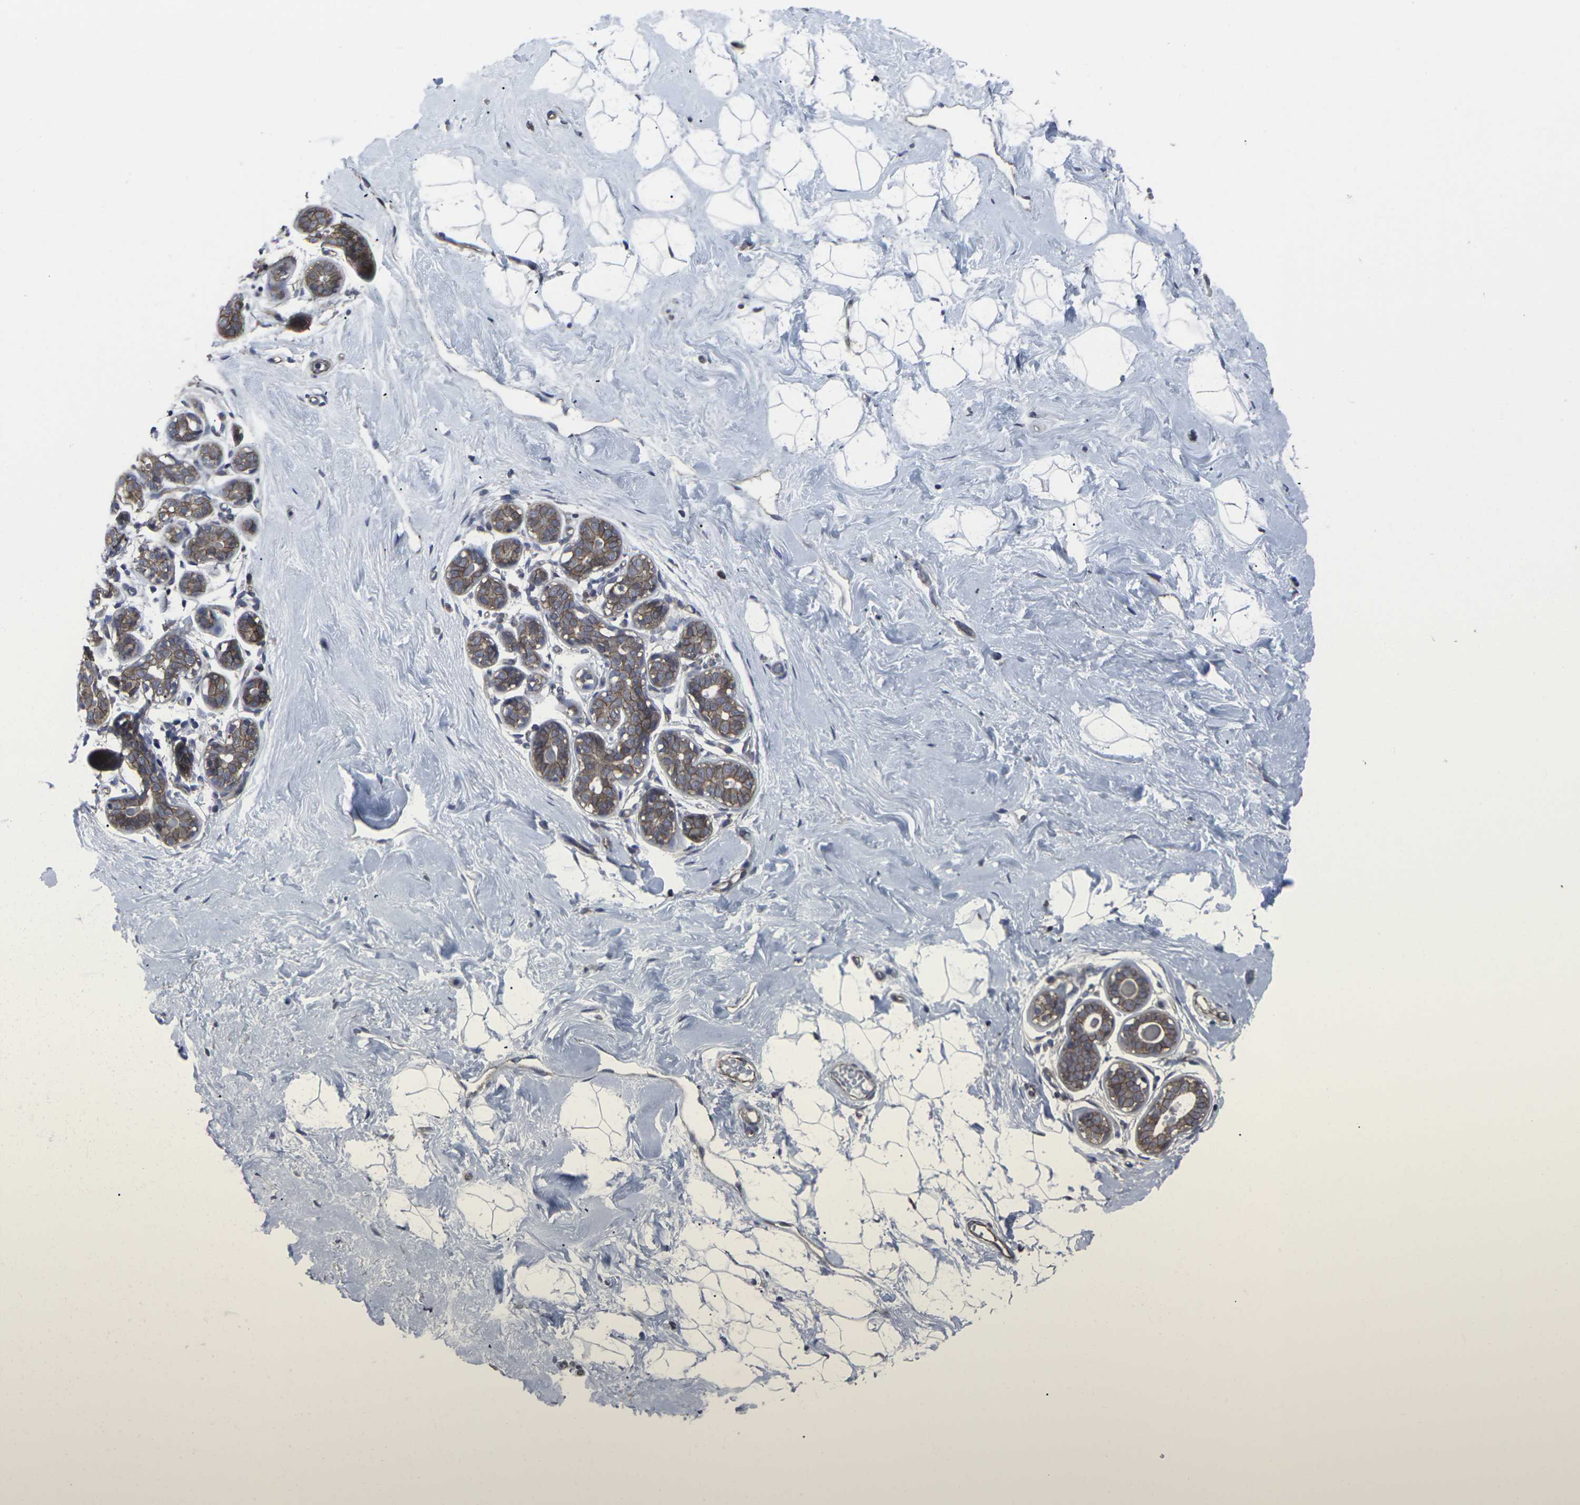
{"staining": {"intensity": "negative", "quantity": "none", "location": "none"}, "tissue": "breast", "cell_type": "Adipocytes", "image_type": "normal", "snomed": [{"axis": "morphology", "description": "Normal tissue, NOS"}, {"axis": "topography", "description": "Breast"}], "caption": "The immunohistochemistry (IHC) histopathology image has no significant expression in adipocytes of breast.", "gene": "MAPKAPK2", "patient": {"sex": "female", "age": 23}}